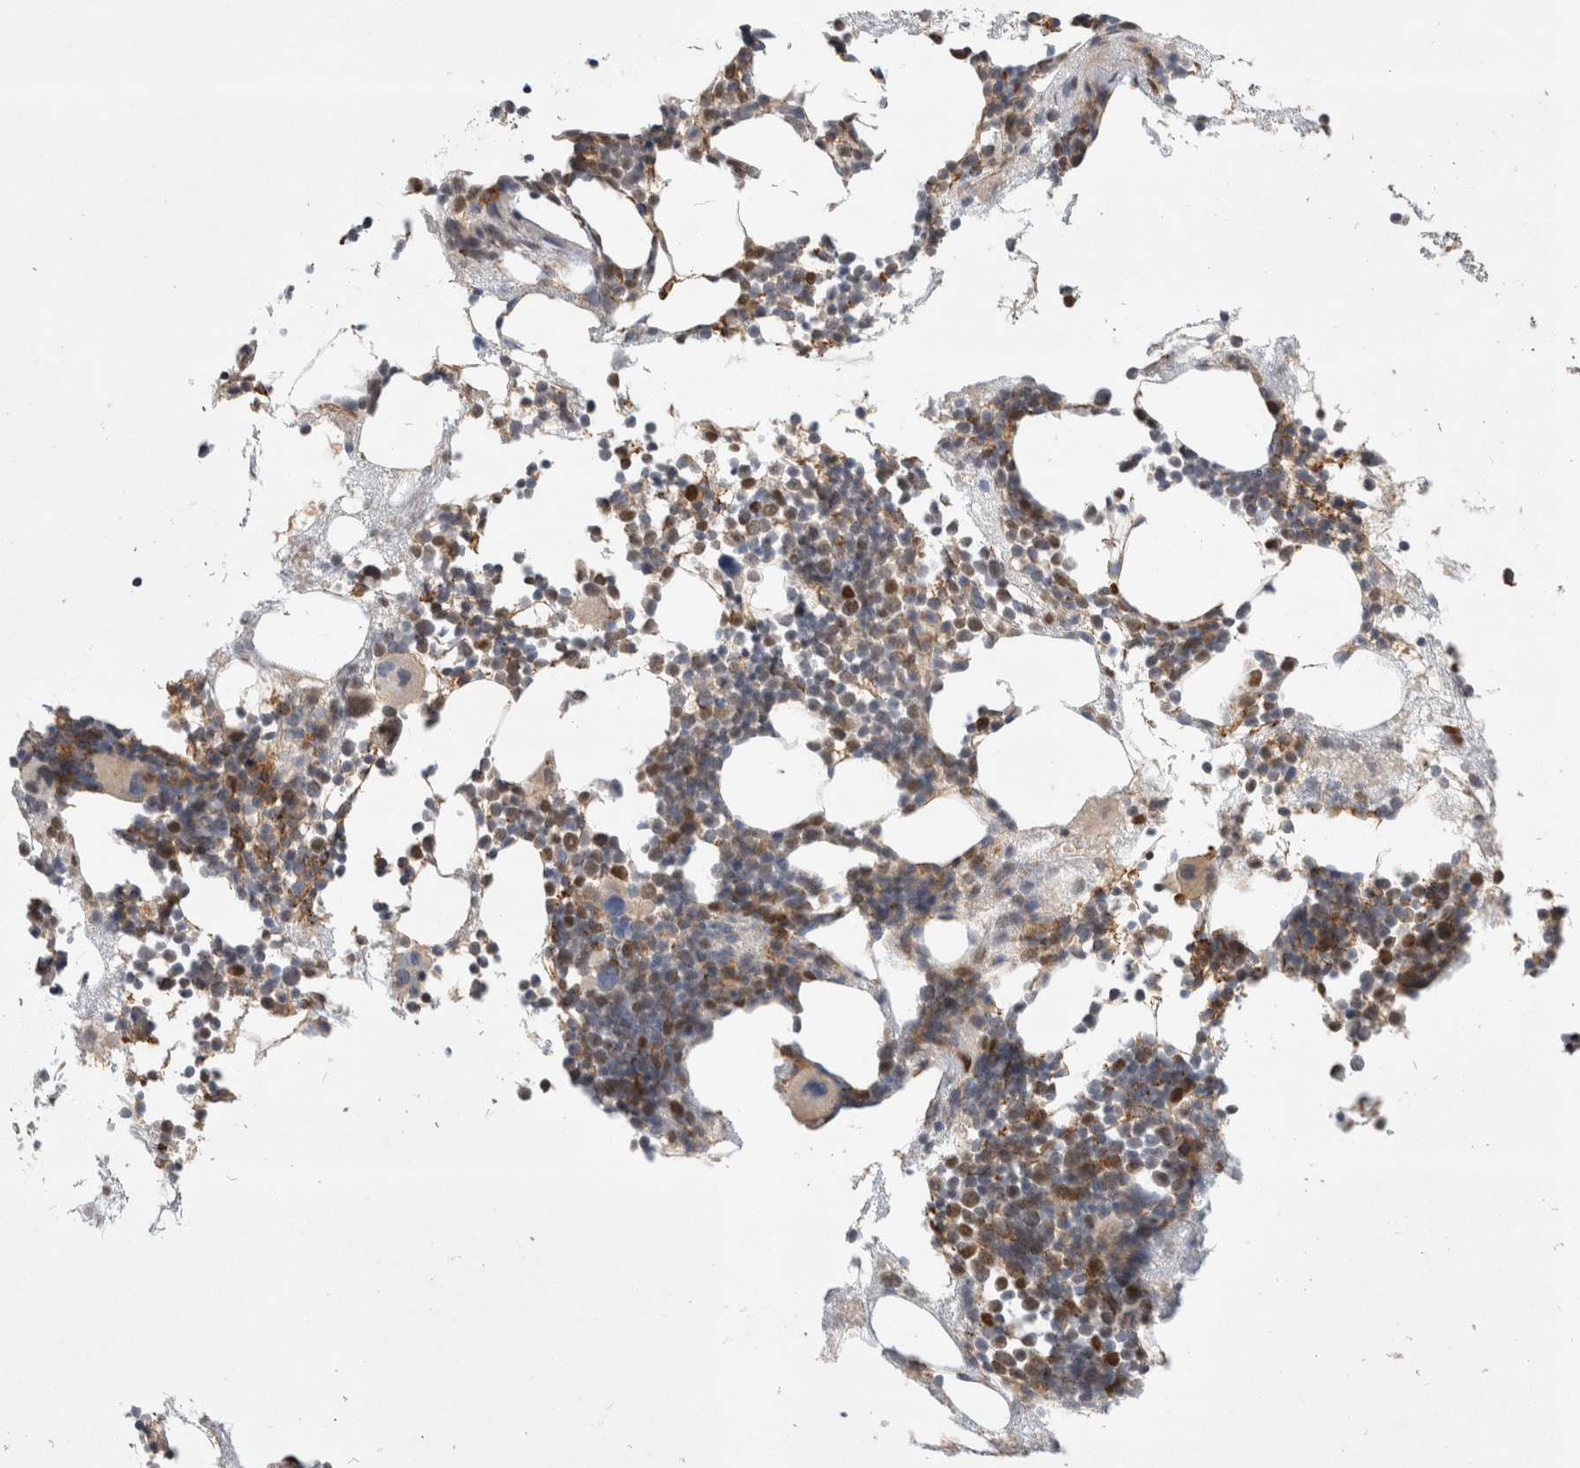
{"staining": {"intensity": "strong", "quantity": "<25%", "location": "cytoplasmic/membranous,nuclear"}, "tissue": "bone marrow", "cell_type": "Hematopoietic cells", "image_type": "normal", "snomed": [{"axis": "morphology", "description": "Normal tissue, NOS"}, {"axis": "morphology", "description": "Inflammation, NOS"}, {"axis": "topography", "description": "Bone marrow"}], "caption": "Unremarkable bone marrow reveals strong cytoplasmic/membranous,nuclear staining in approximately <25% of hematopoietic cells, visualized by immunohistochemistry.", "gene": "CDCA7L", "patient": {"sex": "female", "age": 81}}